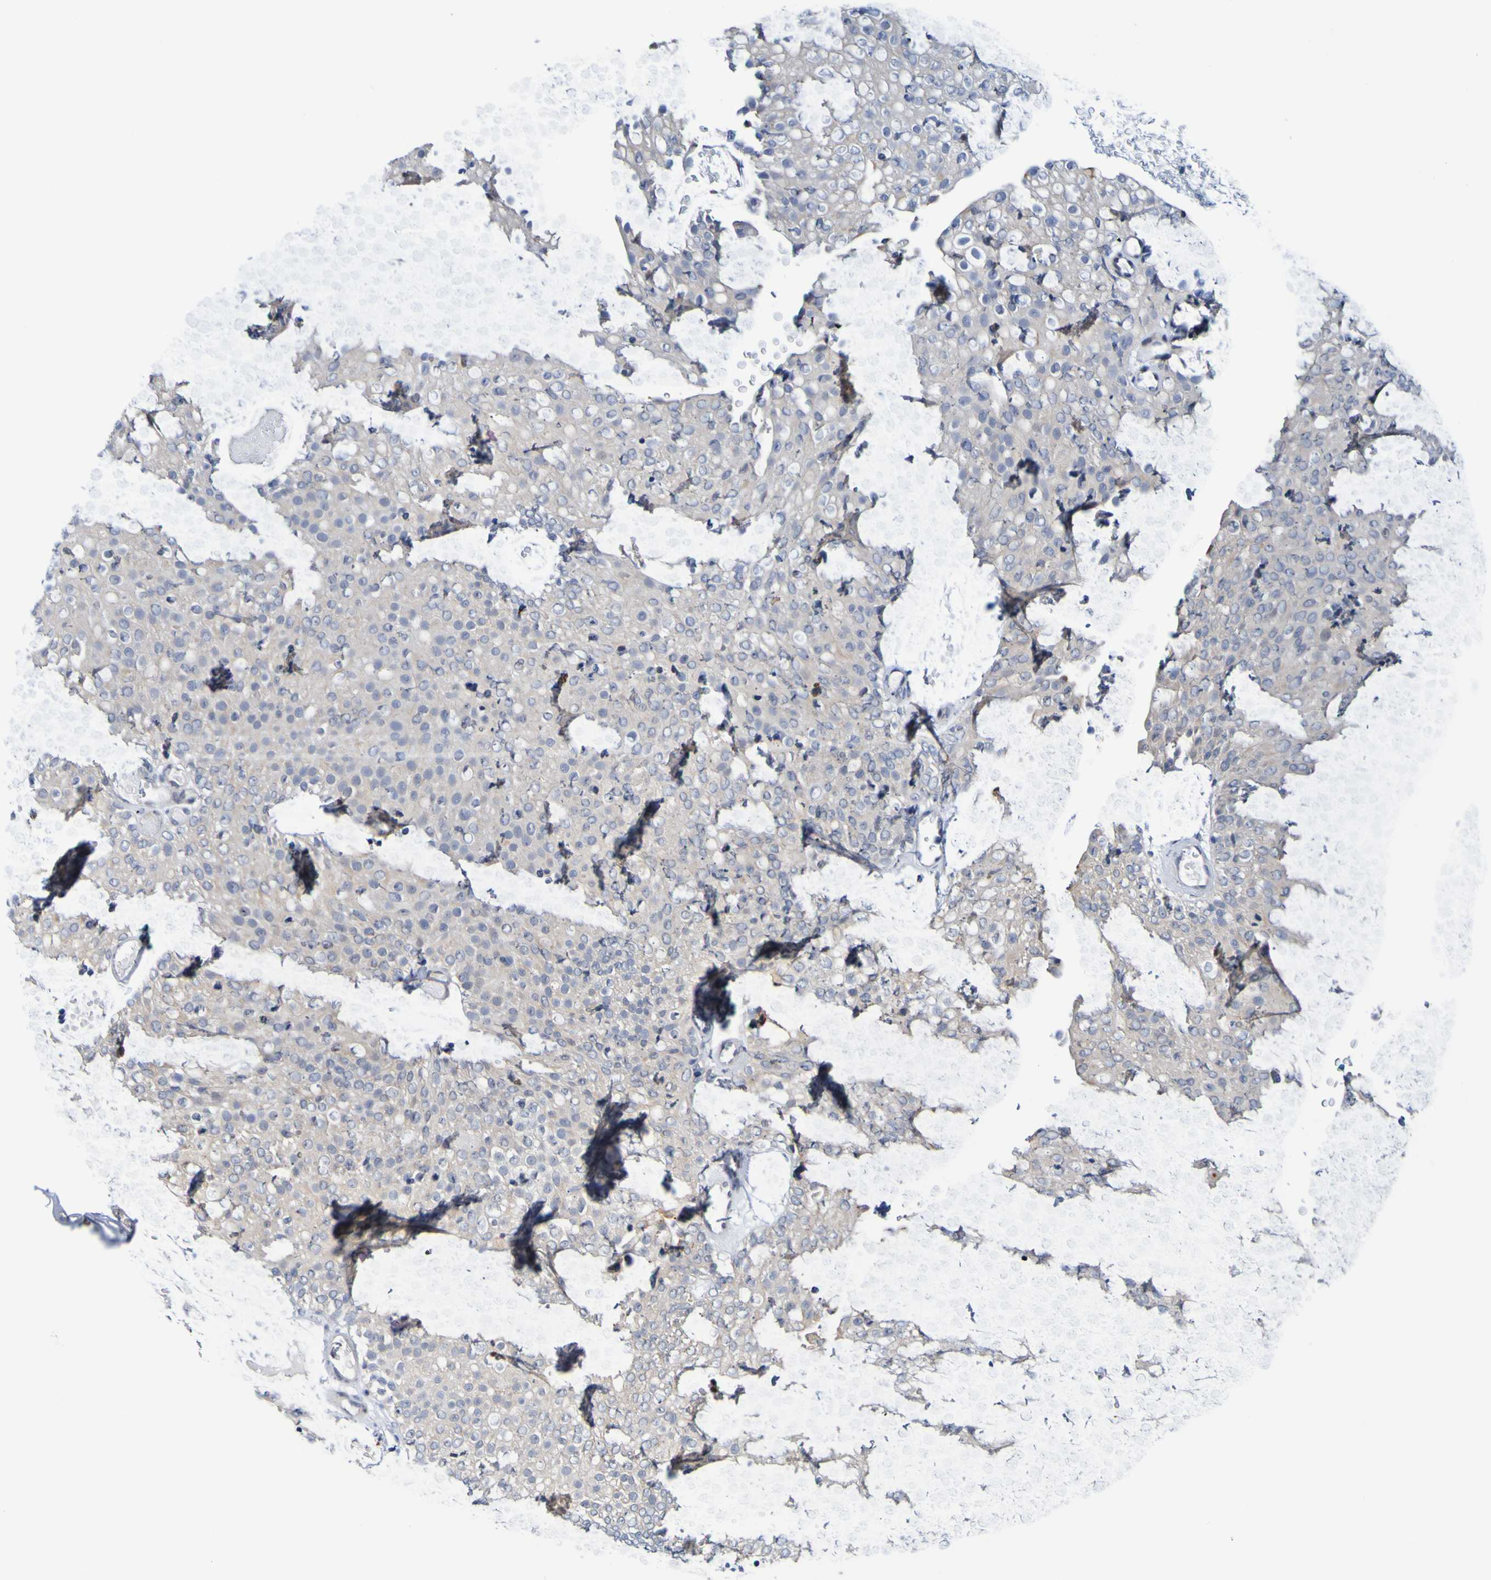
{"staining": {"intensity": "weak", "quantity": "<25%", "location": "cytoplasmic/membranous"}, "tissue": "urothelial cancer", "cell_type": "Tumor cells", "image_type": "cancer", "snomed": [{"axis": "morphology", "description": "Urothelial carcinoma, Low grade"}, {"axis": "topography", "description": "Urinary bladder"}], "caption": "IHC of human urothelial carcinoma (low-grade) displays no positivity in tumor cells.", "gene": "VMA21", "patient": {"sex": "male", "age": 78}}